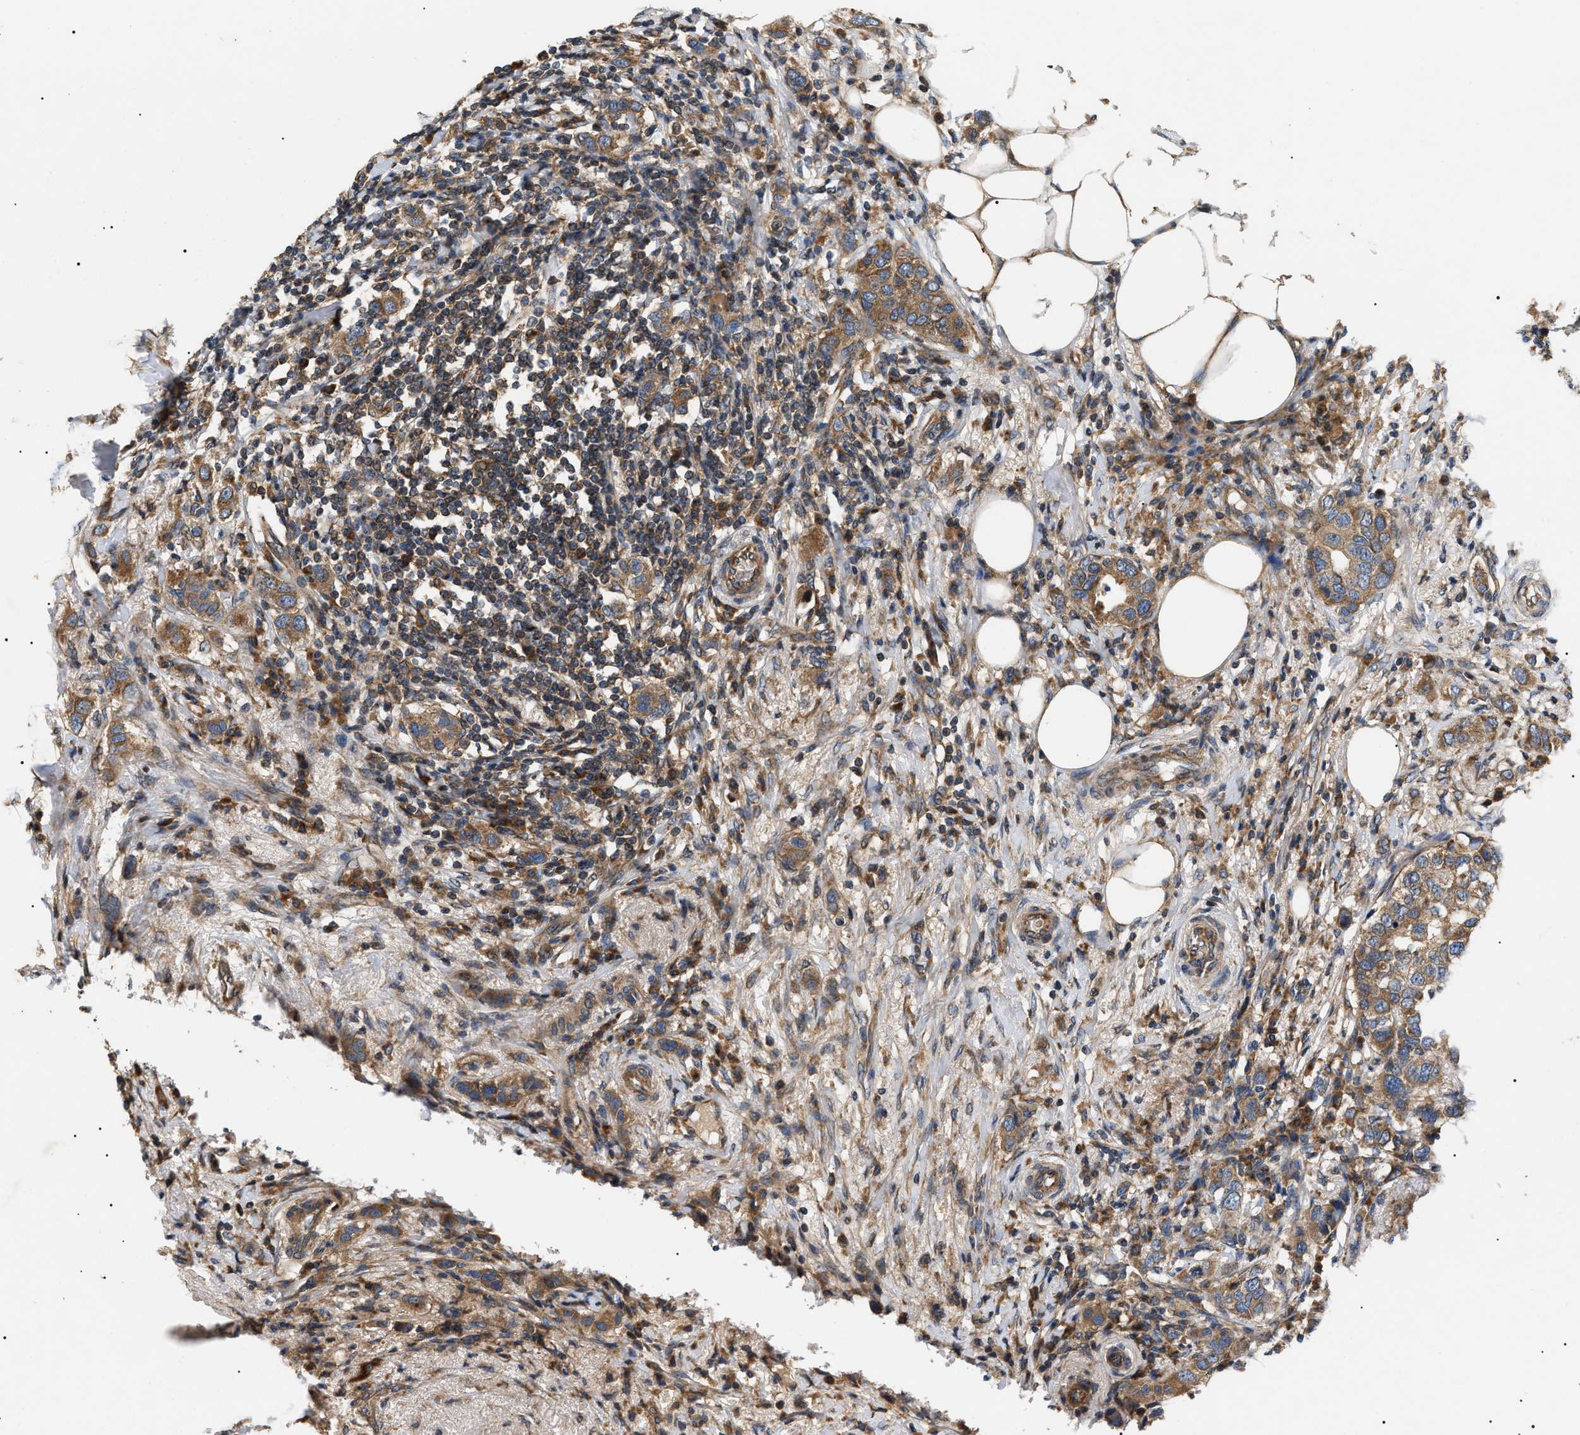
{"staining": {"intensity": "moderate", "quantity": ">75%", "location": "cytoplasmic/membranous"}, "tissue": "breast cancer", "cell_type": "Tumor cells", "image_type": "cancer", "snomed": [{"axis": "morphology", "description": "Duct carcinoma"}, {"axis": "topography", "description": "Breast"}], "caption": "This is an image of IHC staining of breast cancer, which shows moderate expression in the cytoplasmic/membranous of tumor cells.", "gene": "PPM1B", "patient": {"sex": "female", "age": 50}}